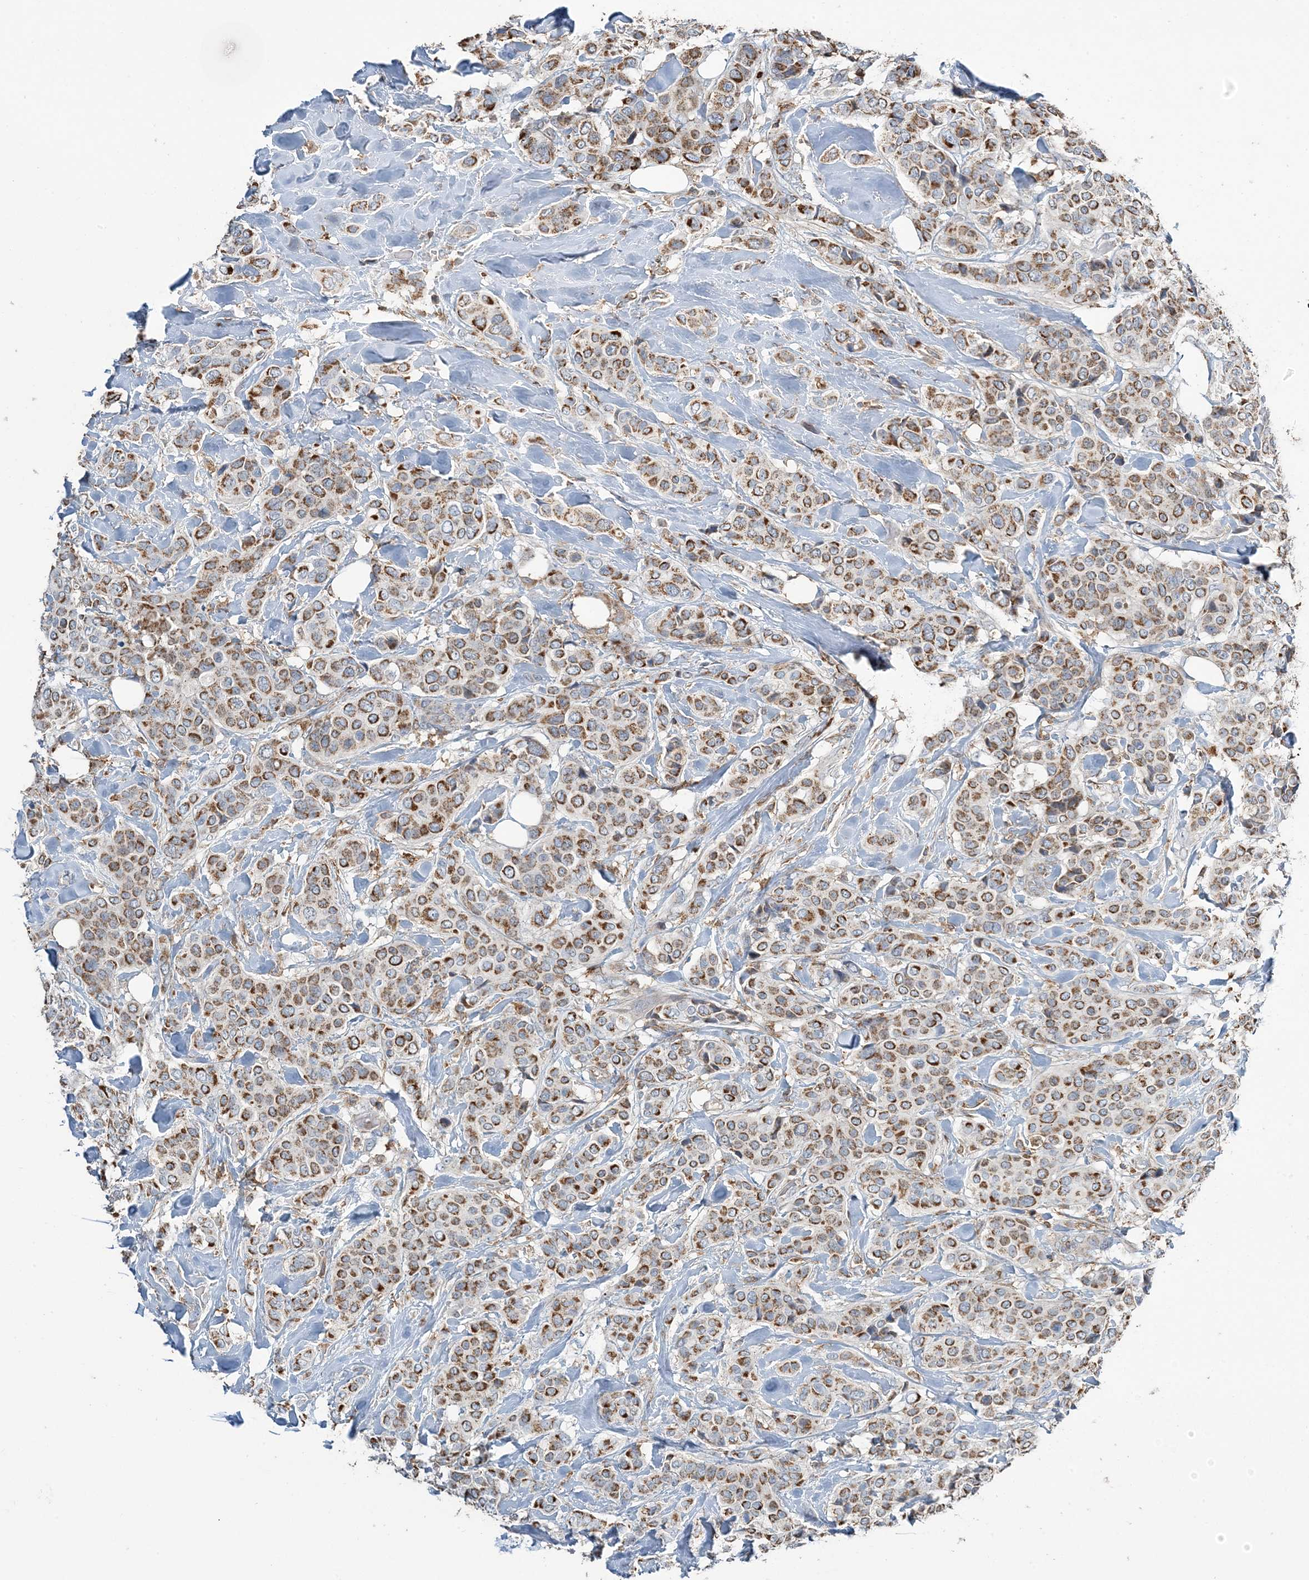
{"staining": {"intensity": "moderate", "quantity": ">75%", "location": "cytoplasmic/membranous"}, "tissue": "breast cancer", "cell_type": "Tumor cells", "image_type": "cancer", "snomed": [{"axis": "morphology", "description": "Lobular carcinoma"}, {"axis": "topography", "description": "Breast"}], "caption": "This photomicrograph shows immunohistochemistry staining of human breast cancer, with medium moderate cytoplasmic/membranous expression in about >75% of tumor cells.", "gene": "TMLHE", "patient": {"sex": "female", "age": 51}}